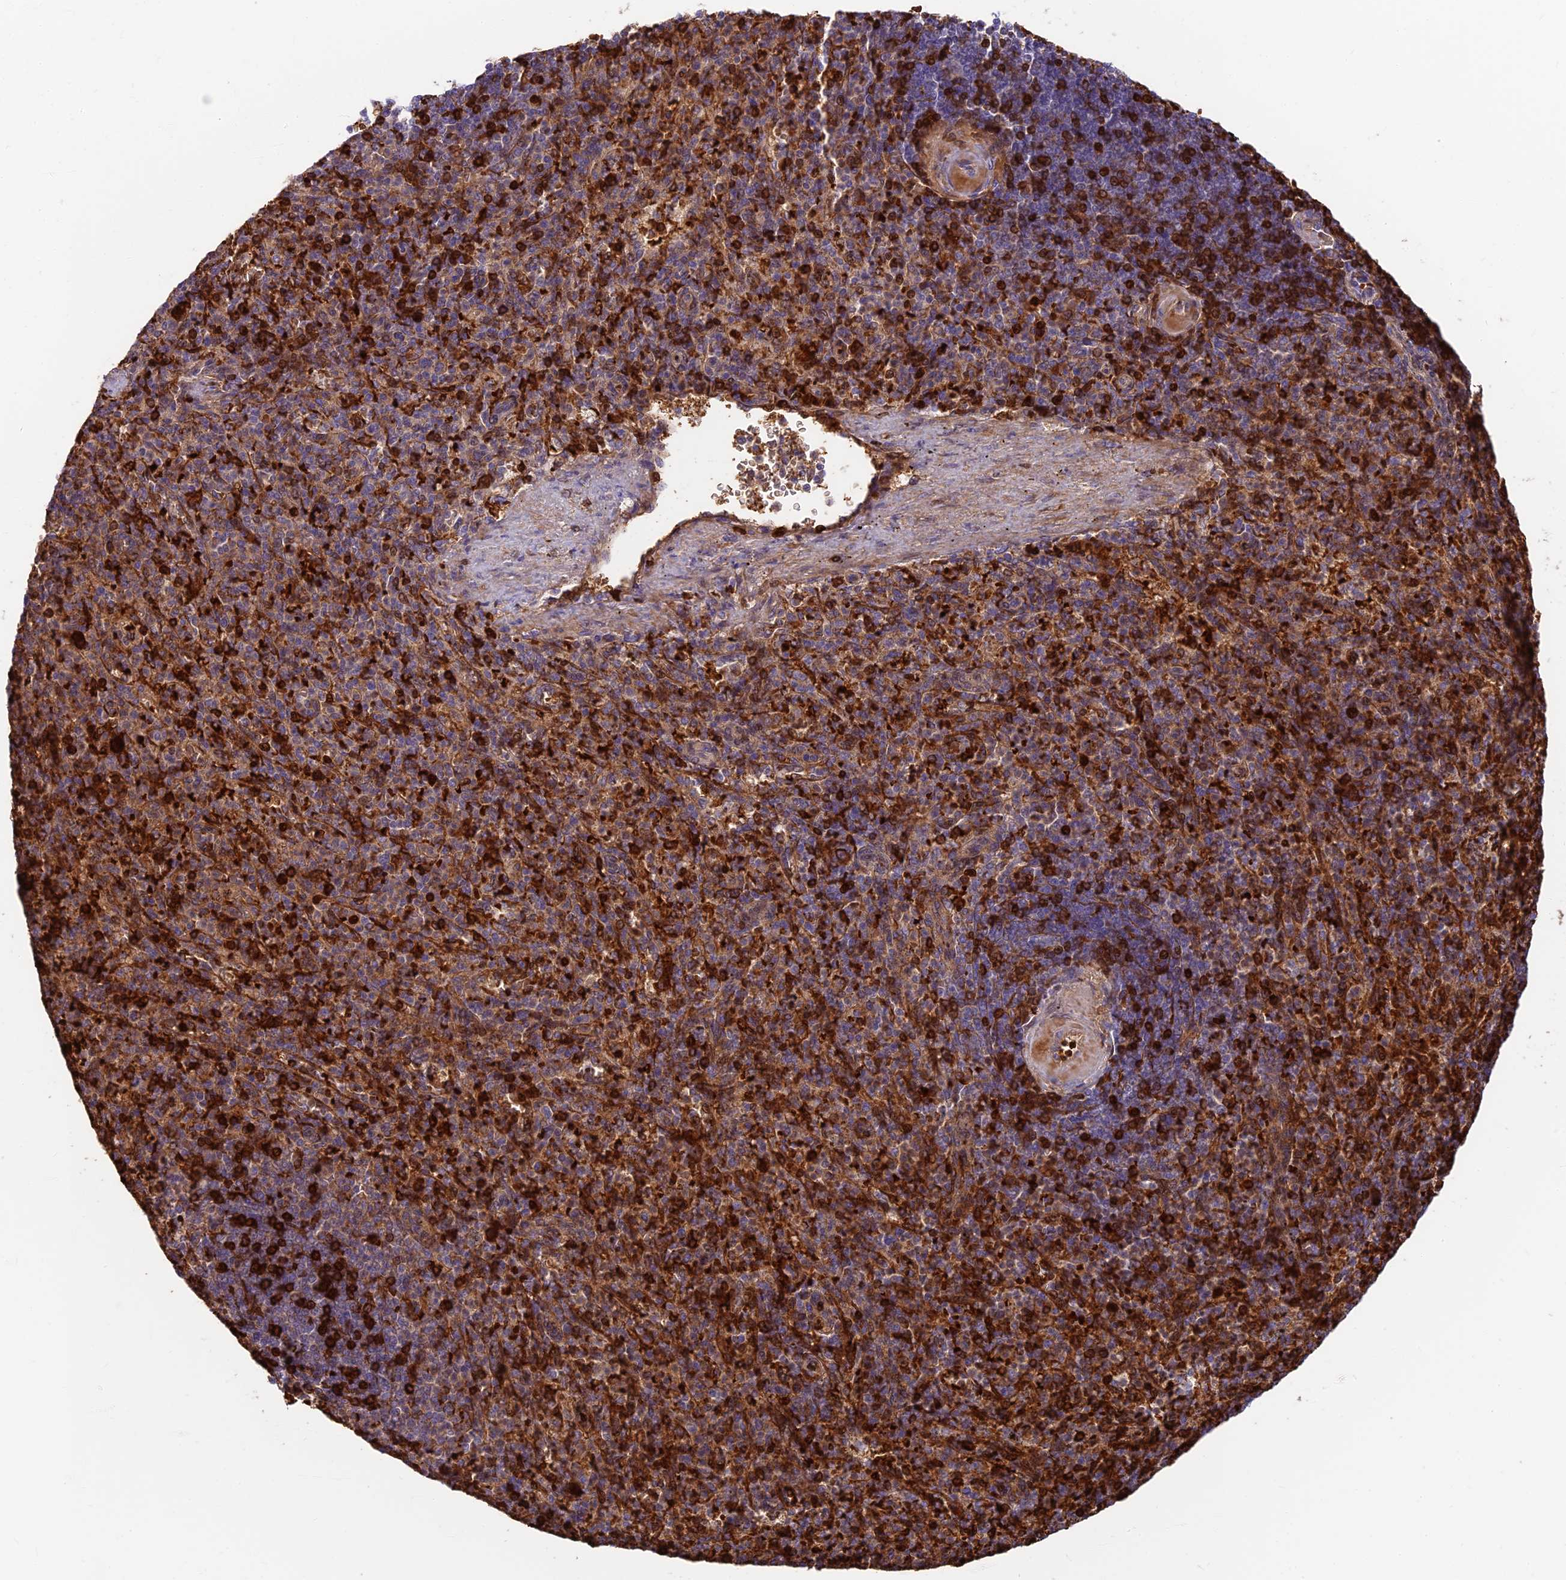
{"staining": {"intensity": "strong", "quantity": "25%-75%", "location": "cytoplasmic/membranous"}, "tissue": "spleen", "cell_type": "Cells in red pulp", "image_type": "normal", "snomed": [{"axis": "morphology", "description": "Normal tissue, NOS"}, {"axis": "topography", "description": "Spleen"}], "caption": "This photomicrograph exhibits normal spleen stained with immunohistochemistry (IHC) to label a protein in brown. The cytoplasmic/membranous of cells in red pulp show strong positivity for the protein. Nuclei are counter-stained blue.", "gene": "UFSP2", "patient": {"sex": "female", "age": 74}}